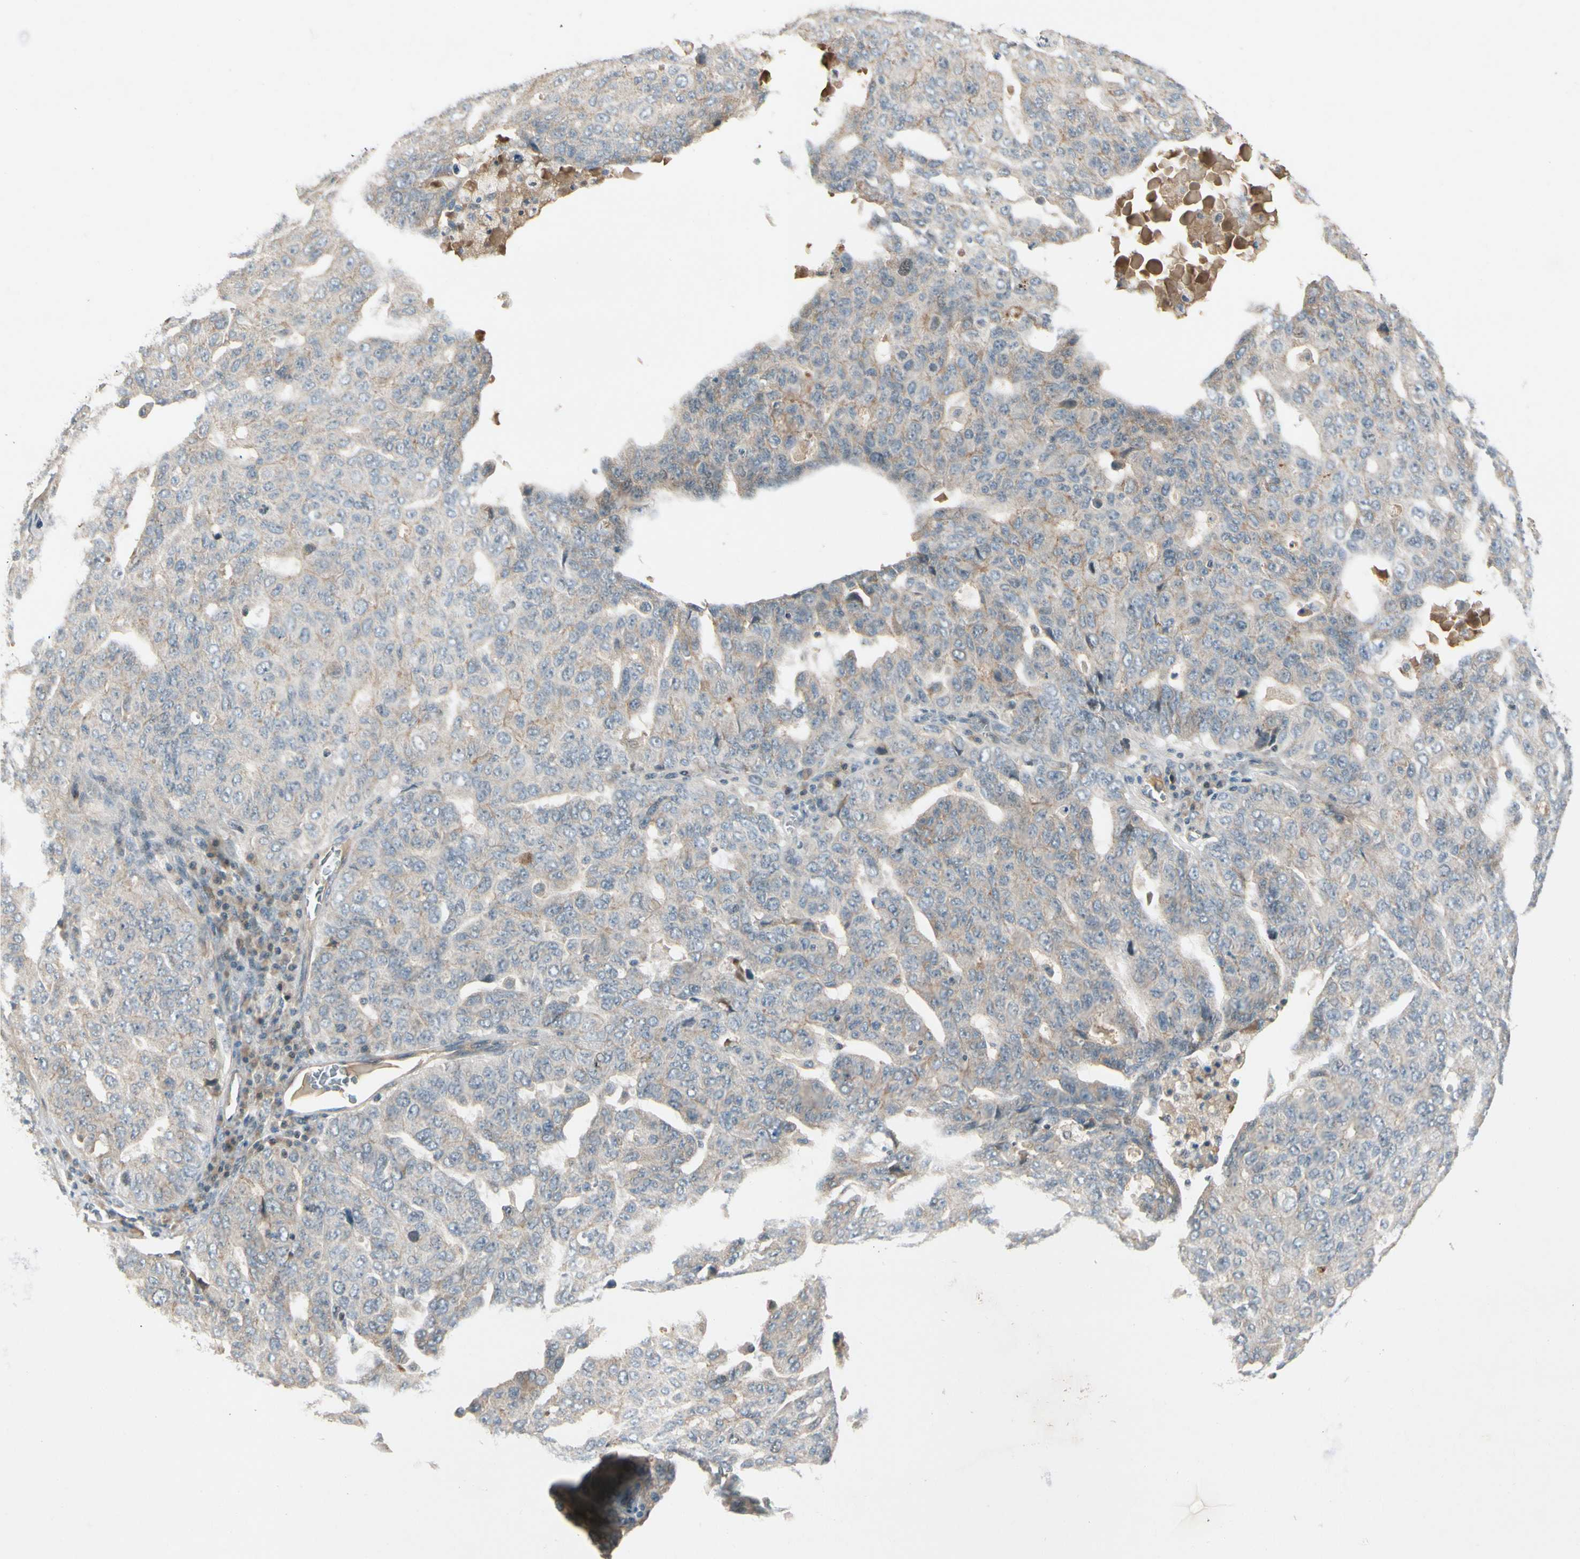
{"staining": {"intensity": "weak", "quantity": ">75%", "location": "cytoplasmic/membranous"}, "tissue": "ovarian cancer", "cell_type": "Tumor cells", "image_type": "cancer", "snomed": [{"axis": "morphology", "description": "Carcinoma, endometroid"}, {"axis": "topography", "description": "Ovary"}], "caption": "A low amount of weak cytoplasmic/membranous expression is seen in approximately >75% of tumor cells in ovarian cancer tissue. Using DAB (brown) and hematoxylin (blue) stains, captured at high magnification using brightfield microscopy.", "gene": "ICAM5", "patient": {"sex": "female", "age": 62}}